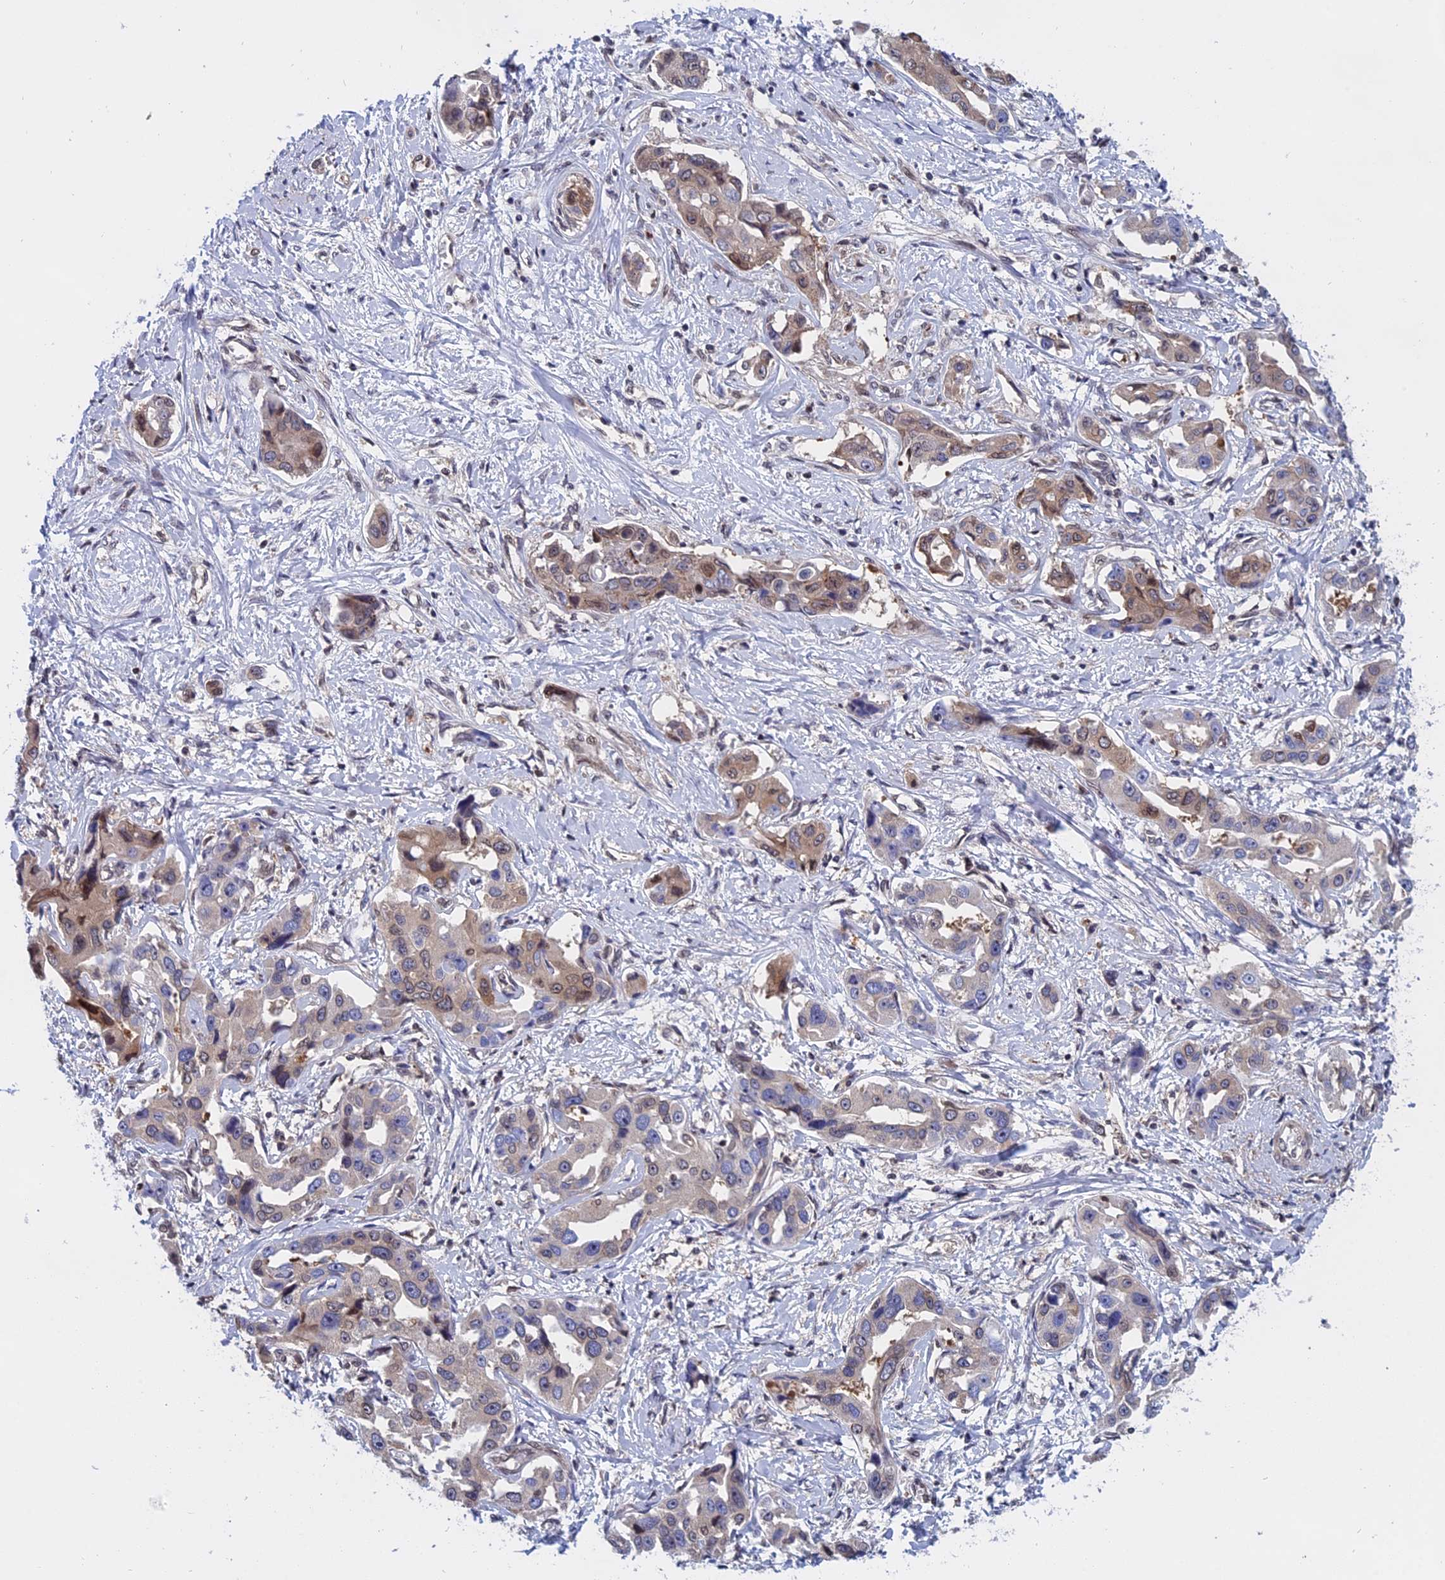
{"staining": {"intensity": "weak", "quantity": "25%-75%", "location": "nuclear"}, "tissue": "liver cancer", "cell_type": "Tumor cells", "image_type": "cancer", "snomed": [{"axis": "morphology", "description": "Cholangiocarcinoma"}, {"axis": "topography", "description": "Liver"}], "caption": "Protein staining of liver cancer tissue demonstrates weak nuclear expression in about 25%-75% of tumor cells.", "gene": "NAA10", "patient": {"sex": "male", "age": 59}}